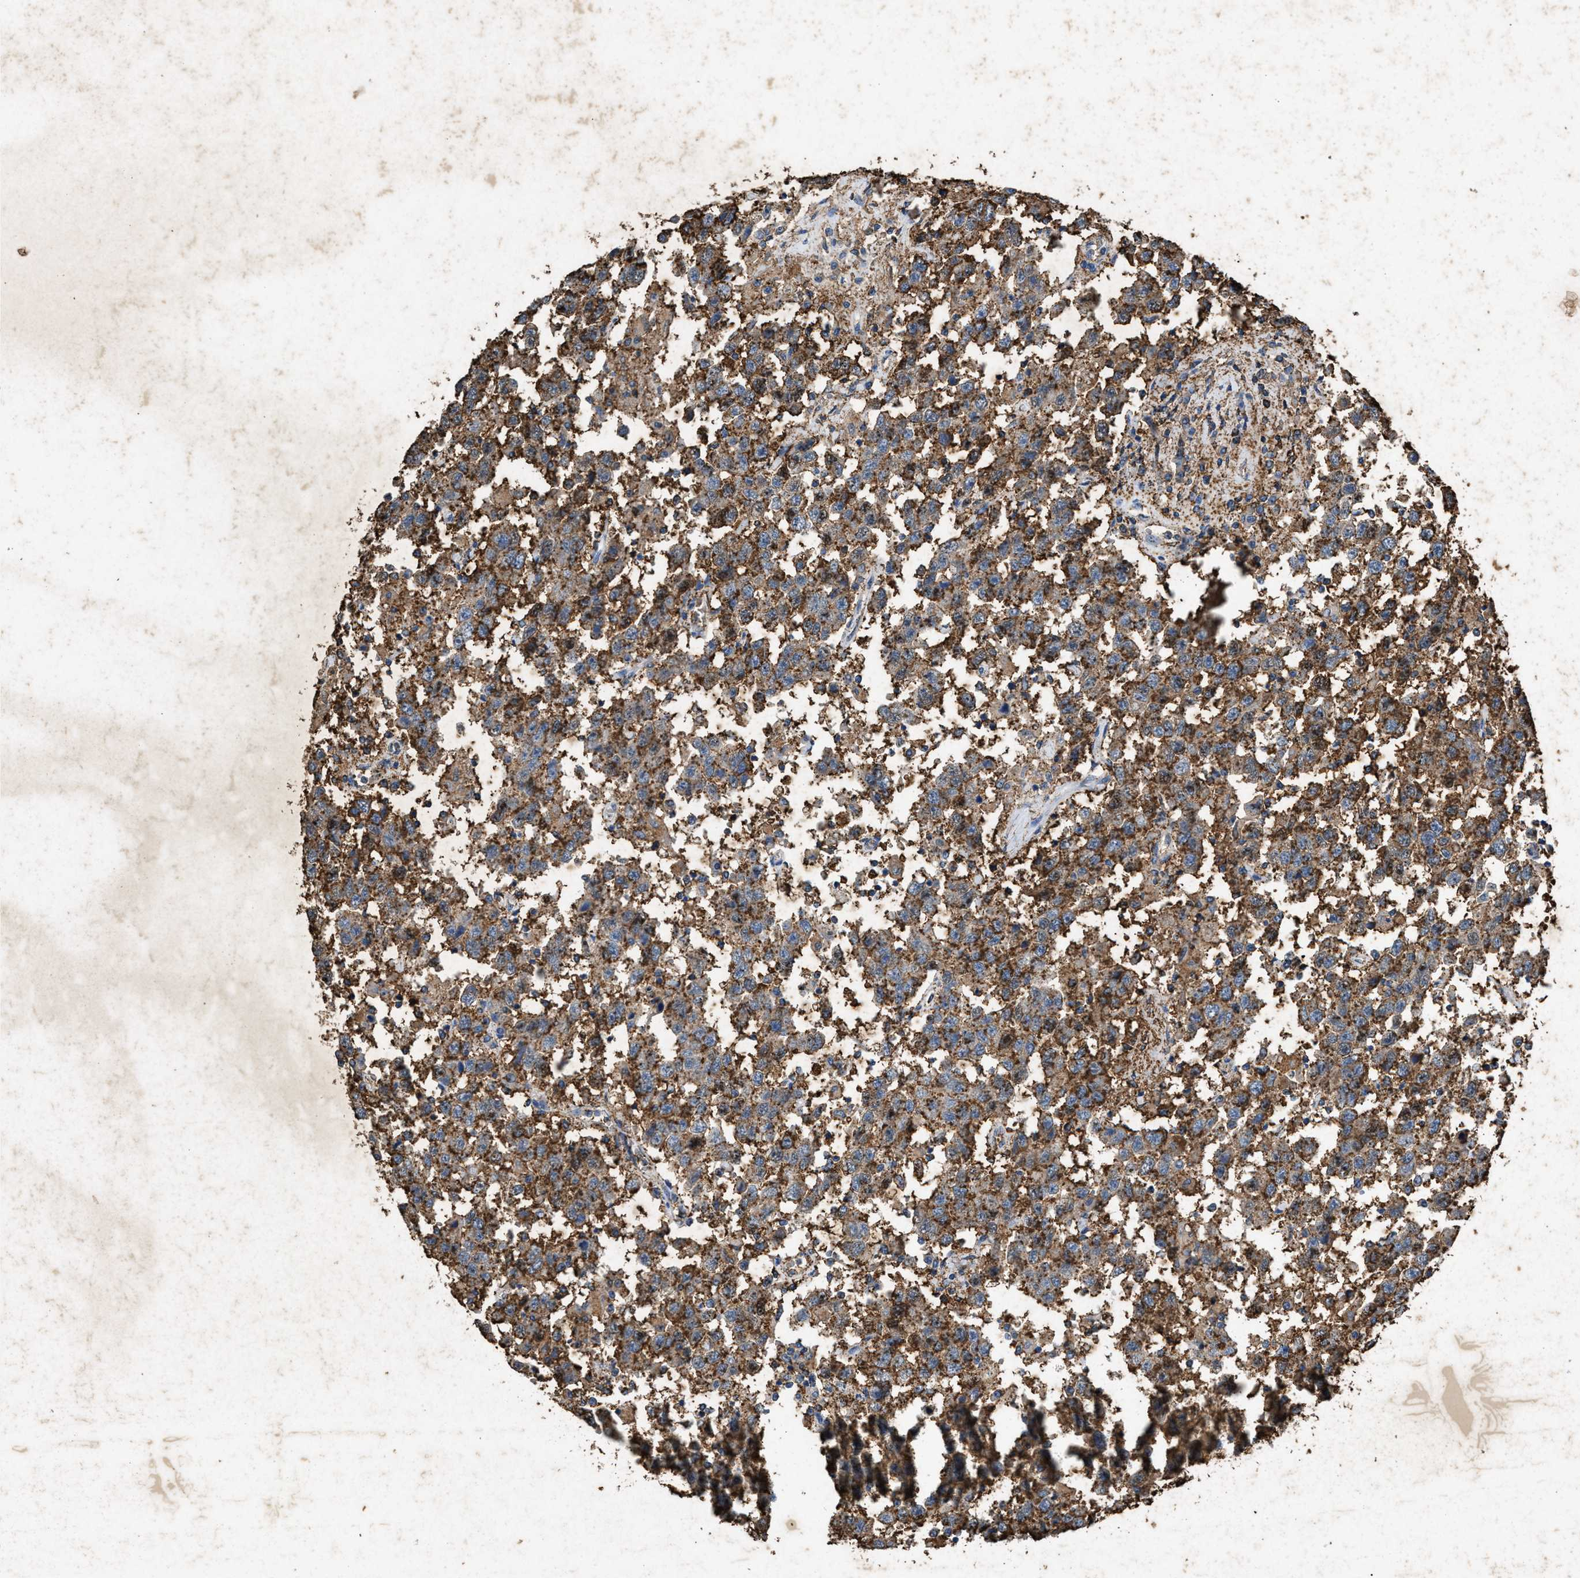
{"staining": {"intensity": "moderate", "quantity": ">75%", "location": "cytoplasmic/membranous"}, "tissue": "testis cancer", "cell_type": "Tumor cells", "image_type": "cancer", "snomed": [{"axis": "morphology", "description": "Seminoma, NOS"}, {"axis": "topography", "description": "Testis"}], "caption": "High-power microscopy captured an IHC image of testis cancer, revealing moderate cytoplasmic/membranous positivity in about >75% of tumor cells. The protein is shown in brown color, while the nuclei are stained blue.", "gene": "LTB4R2", "patient": {"sex": "male", "age": 41}}